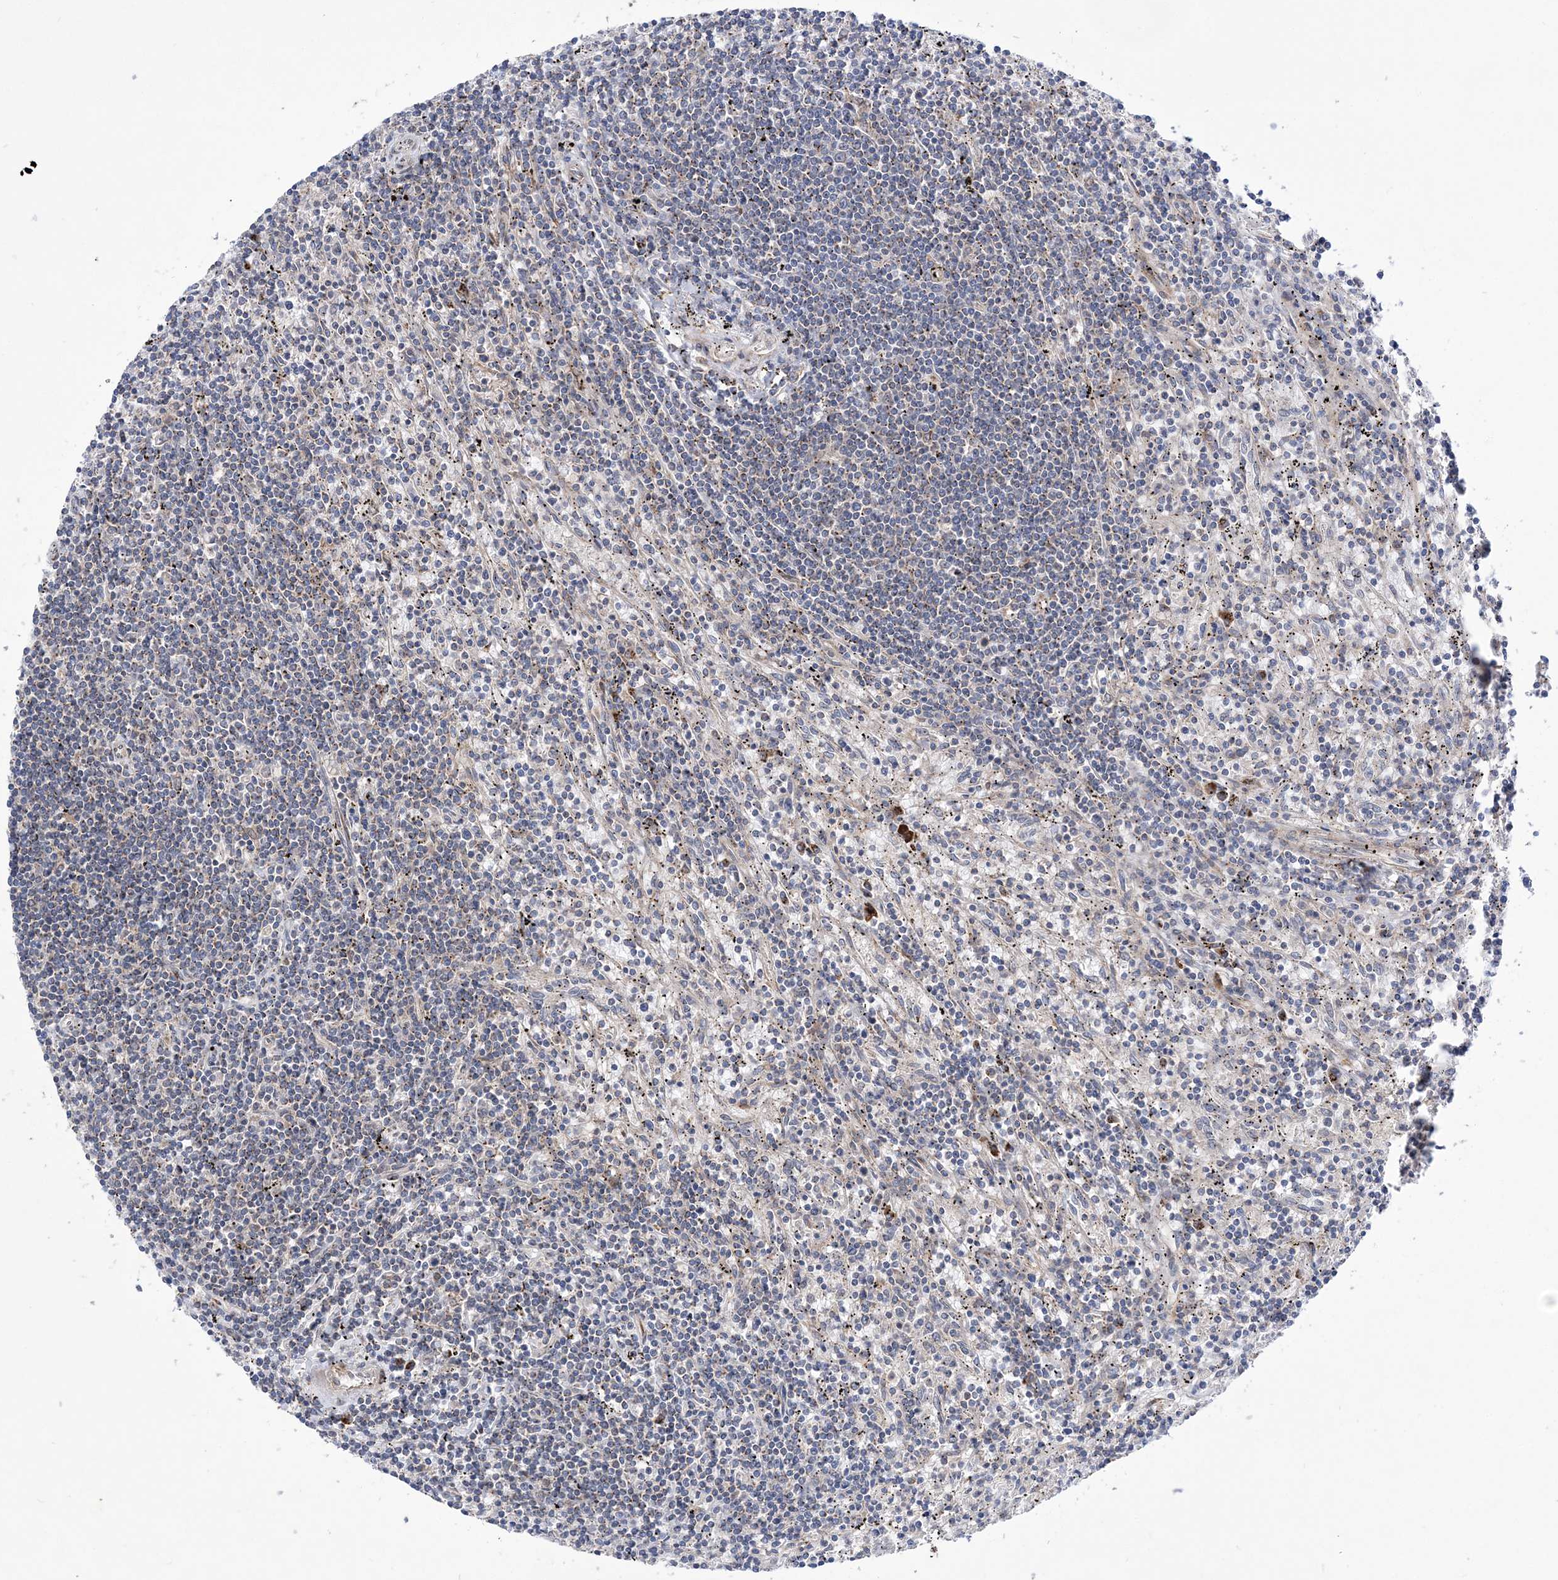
{"staining": {"intensity": "negative", "quantity": "none", "location": "none"}, "tissue": "lymphoma", "cell_type": "Tumor cells", "image_type": "cancer", "snomed": [{"axis": "morphology", "description": "Malignant lymphoma, non-Hodgkin's type, Low grade"}, {"axis": "topography", "description": "Spleen"}], "caption": "Human lymphoma stained for a protein using immunohistochemistry reveals no expression in tumor cells.", "gene": "COPB2", "patient": {"sex": "male", "age": 76}}